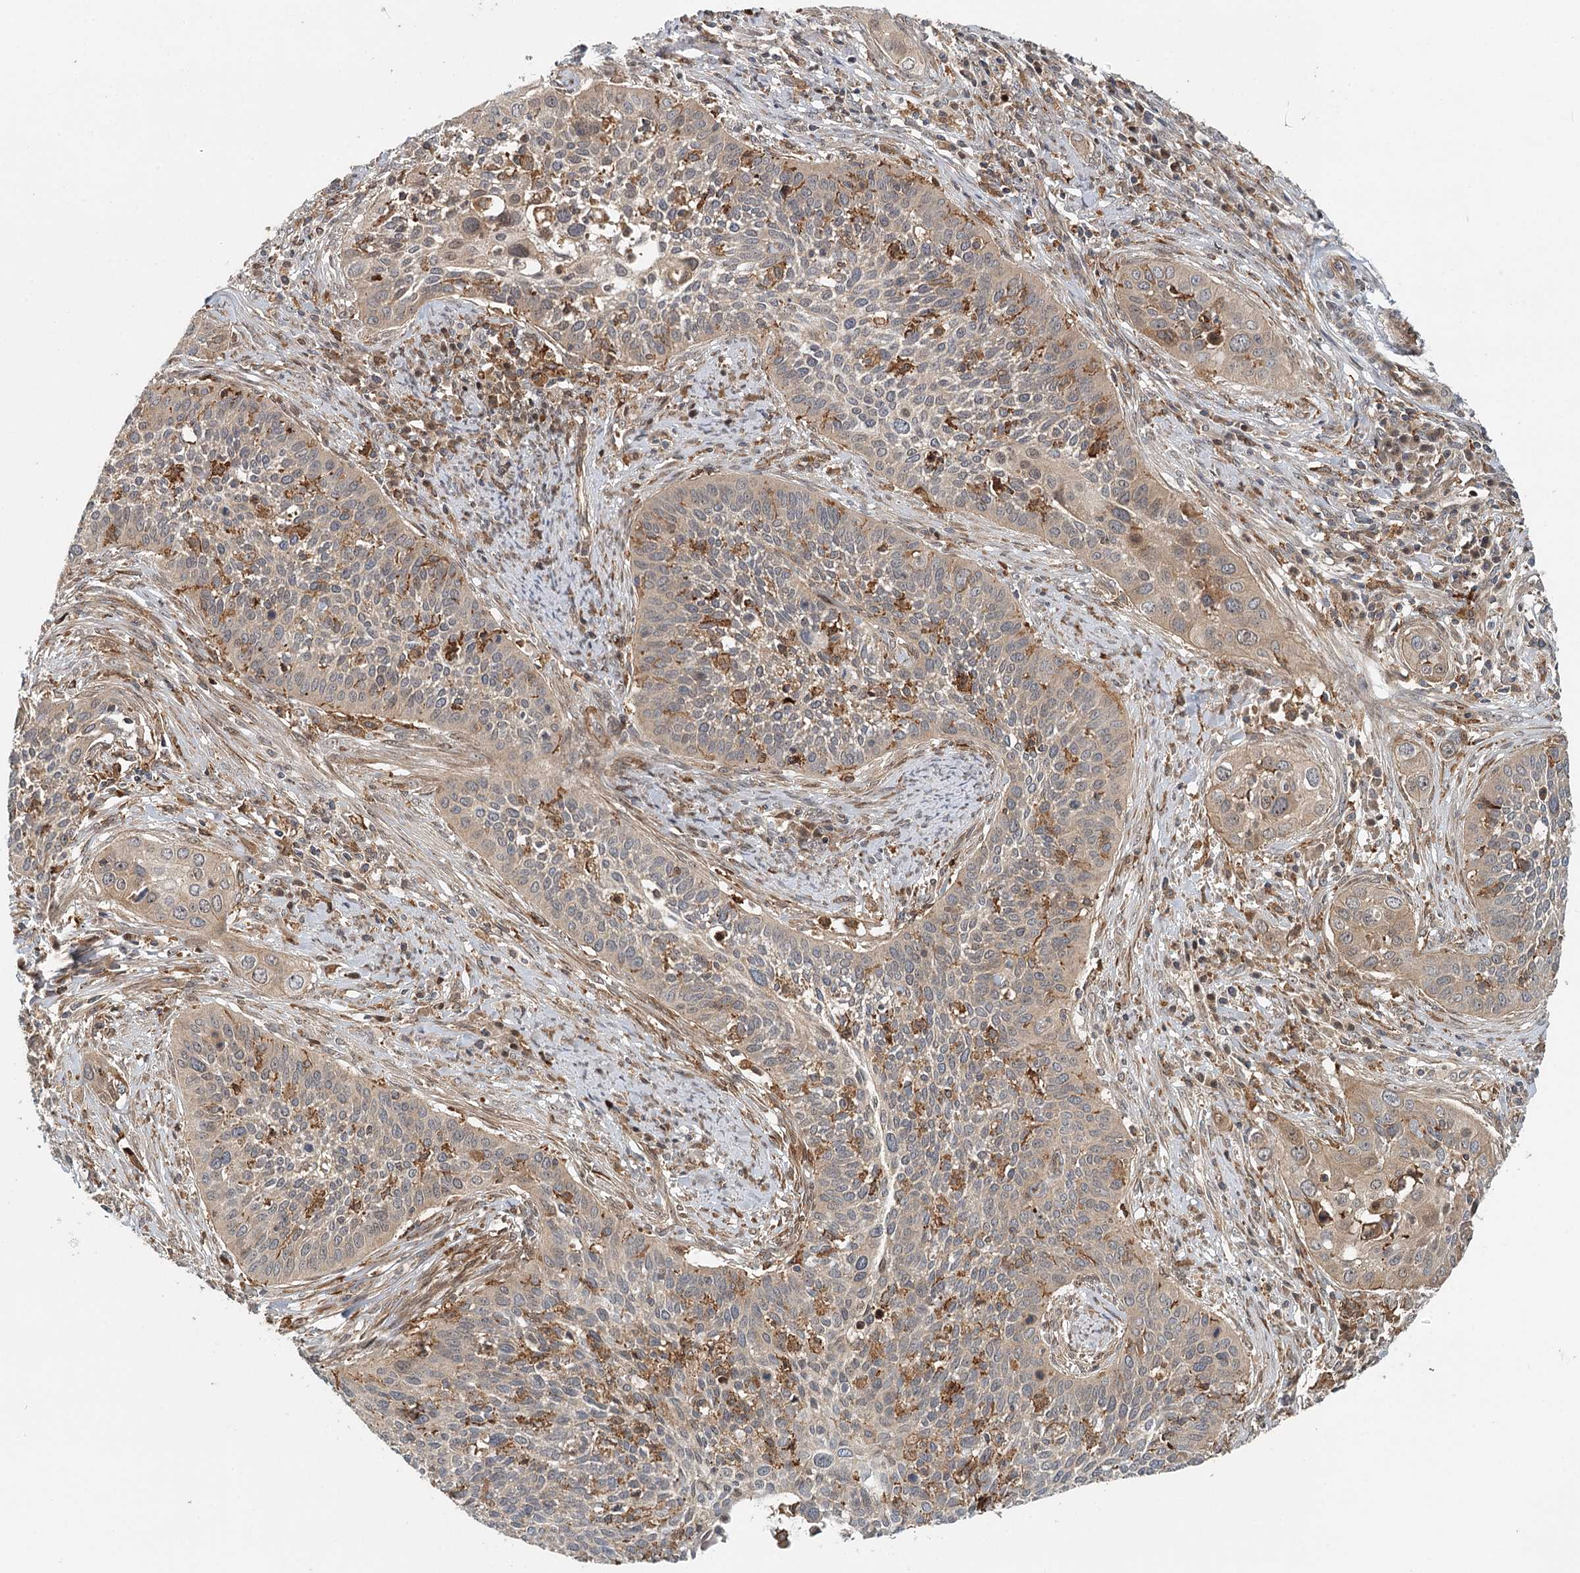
{"staining": {"intensity": "moderate", "quantity": "25%-75%", "location": "cytoplasmic/membranous"}, "tissue": "cervical cancer", "cell_type": "Tumor cells", "image_type": "cancer", "snomed": [{"axis": "morphology", "description": "Squamous cell carcinoma, NOS"}, {"axis": "topography", "description": "Cervix"}], "caption": "IHC image of cervical cancer stained for a protein (brown), which shows medium levels of moderate cytoplasmic/membranous expression in about 25%-75% of tumor cells.", "gene": "RNF111", "patient": {"sex": "female", "age": 34}}